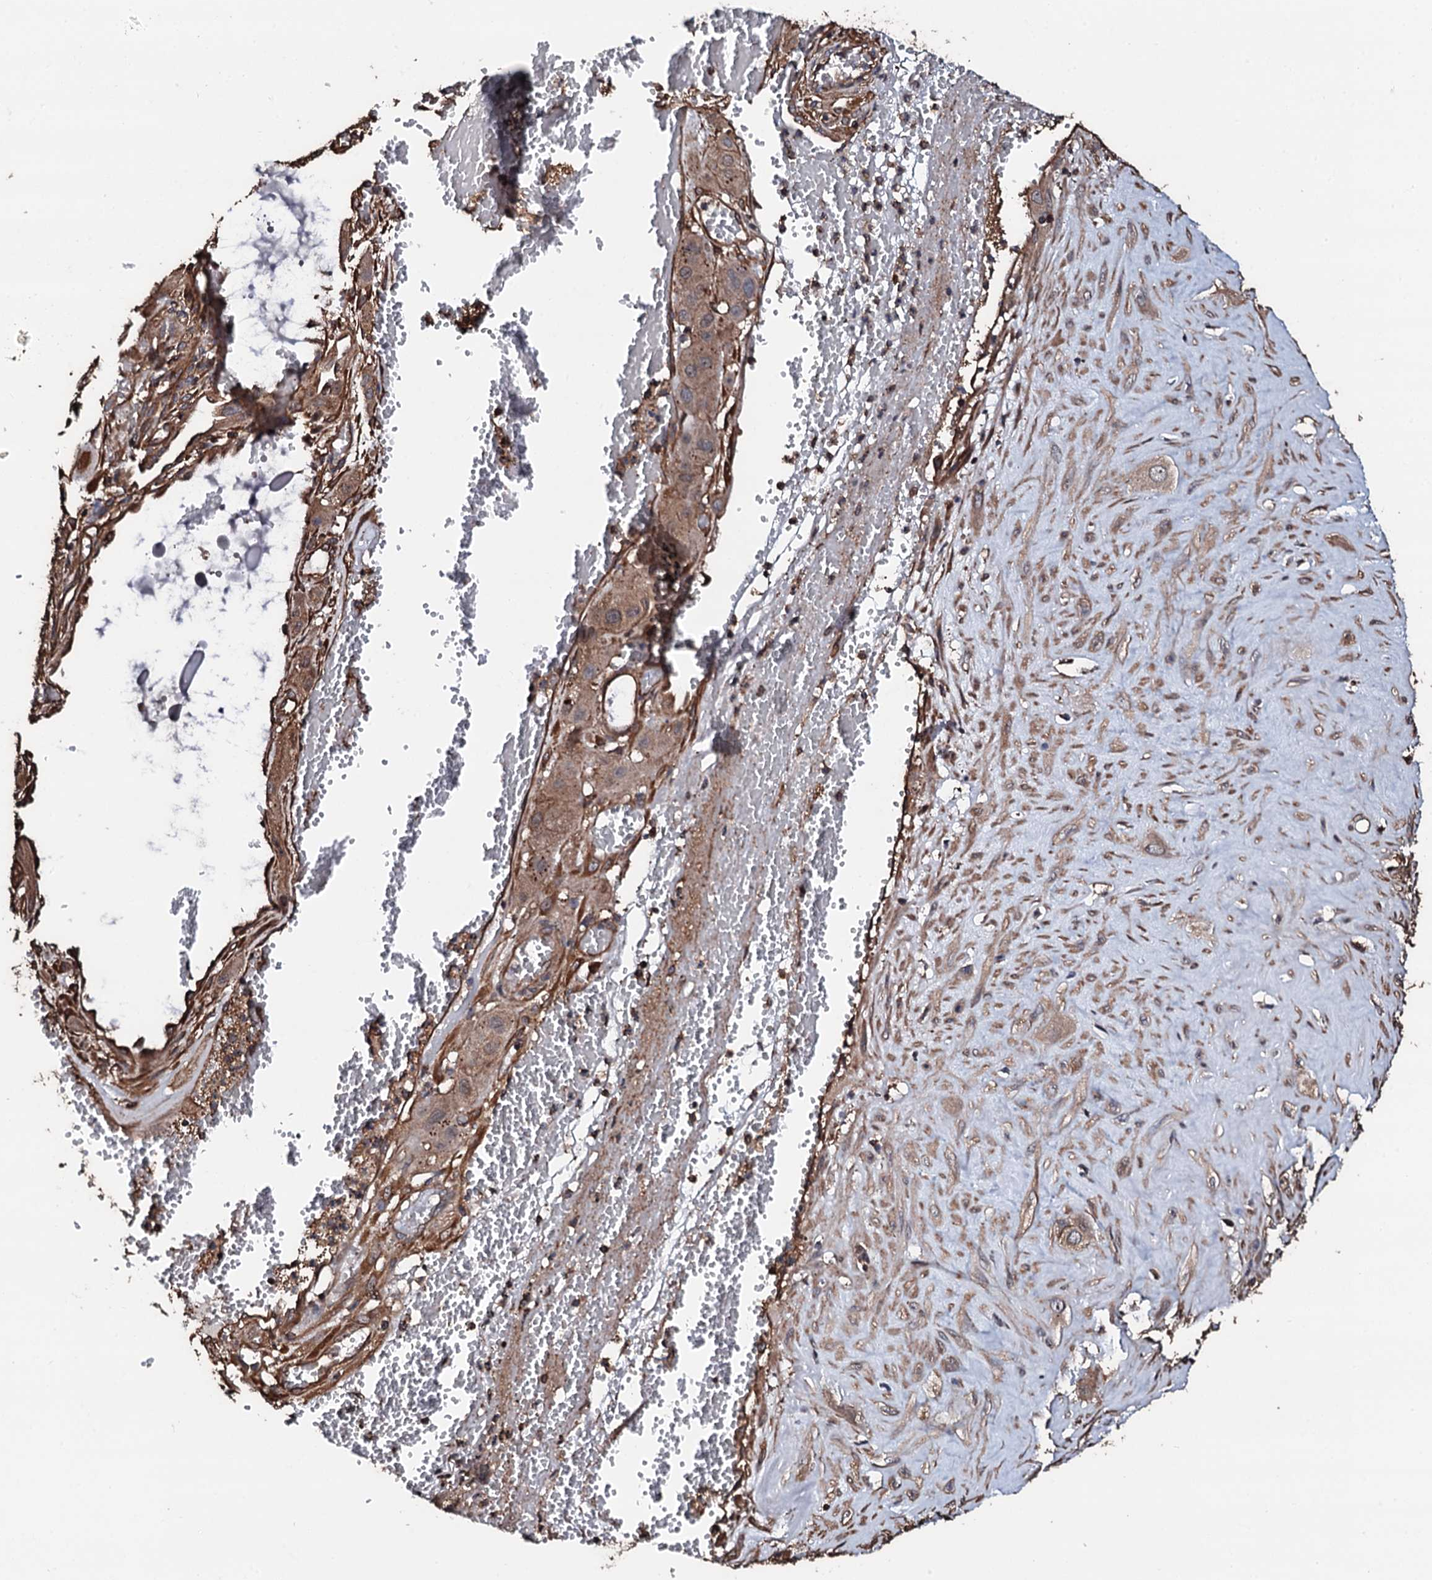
{"staining": {"intensity": "moderate", "quantity": ">75%", "location": "cytoplasmic/membranous"}, "tissue": "cervical cancer", "cell_type": "Tumor cells", "image_type": "cancer", "snomed": [{"axis": "morphology", "description": "Squamous cell carcinoma, NOS"}, {"axis": "topography", "description": "Cervix"}], "caption": "Human squamous cell carcinoma (cervical) stained for a protein (brown) shows moderate cytoplasmic/membranous positive expression in about >75% of tumor cells.", "gene": "CKAP5", "patient": {"sex": "female", "age": 34}}